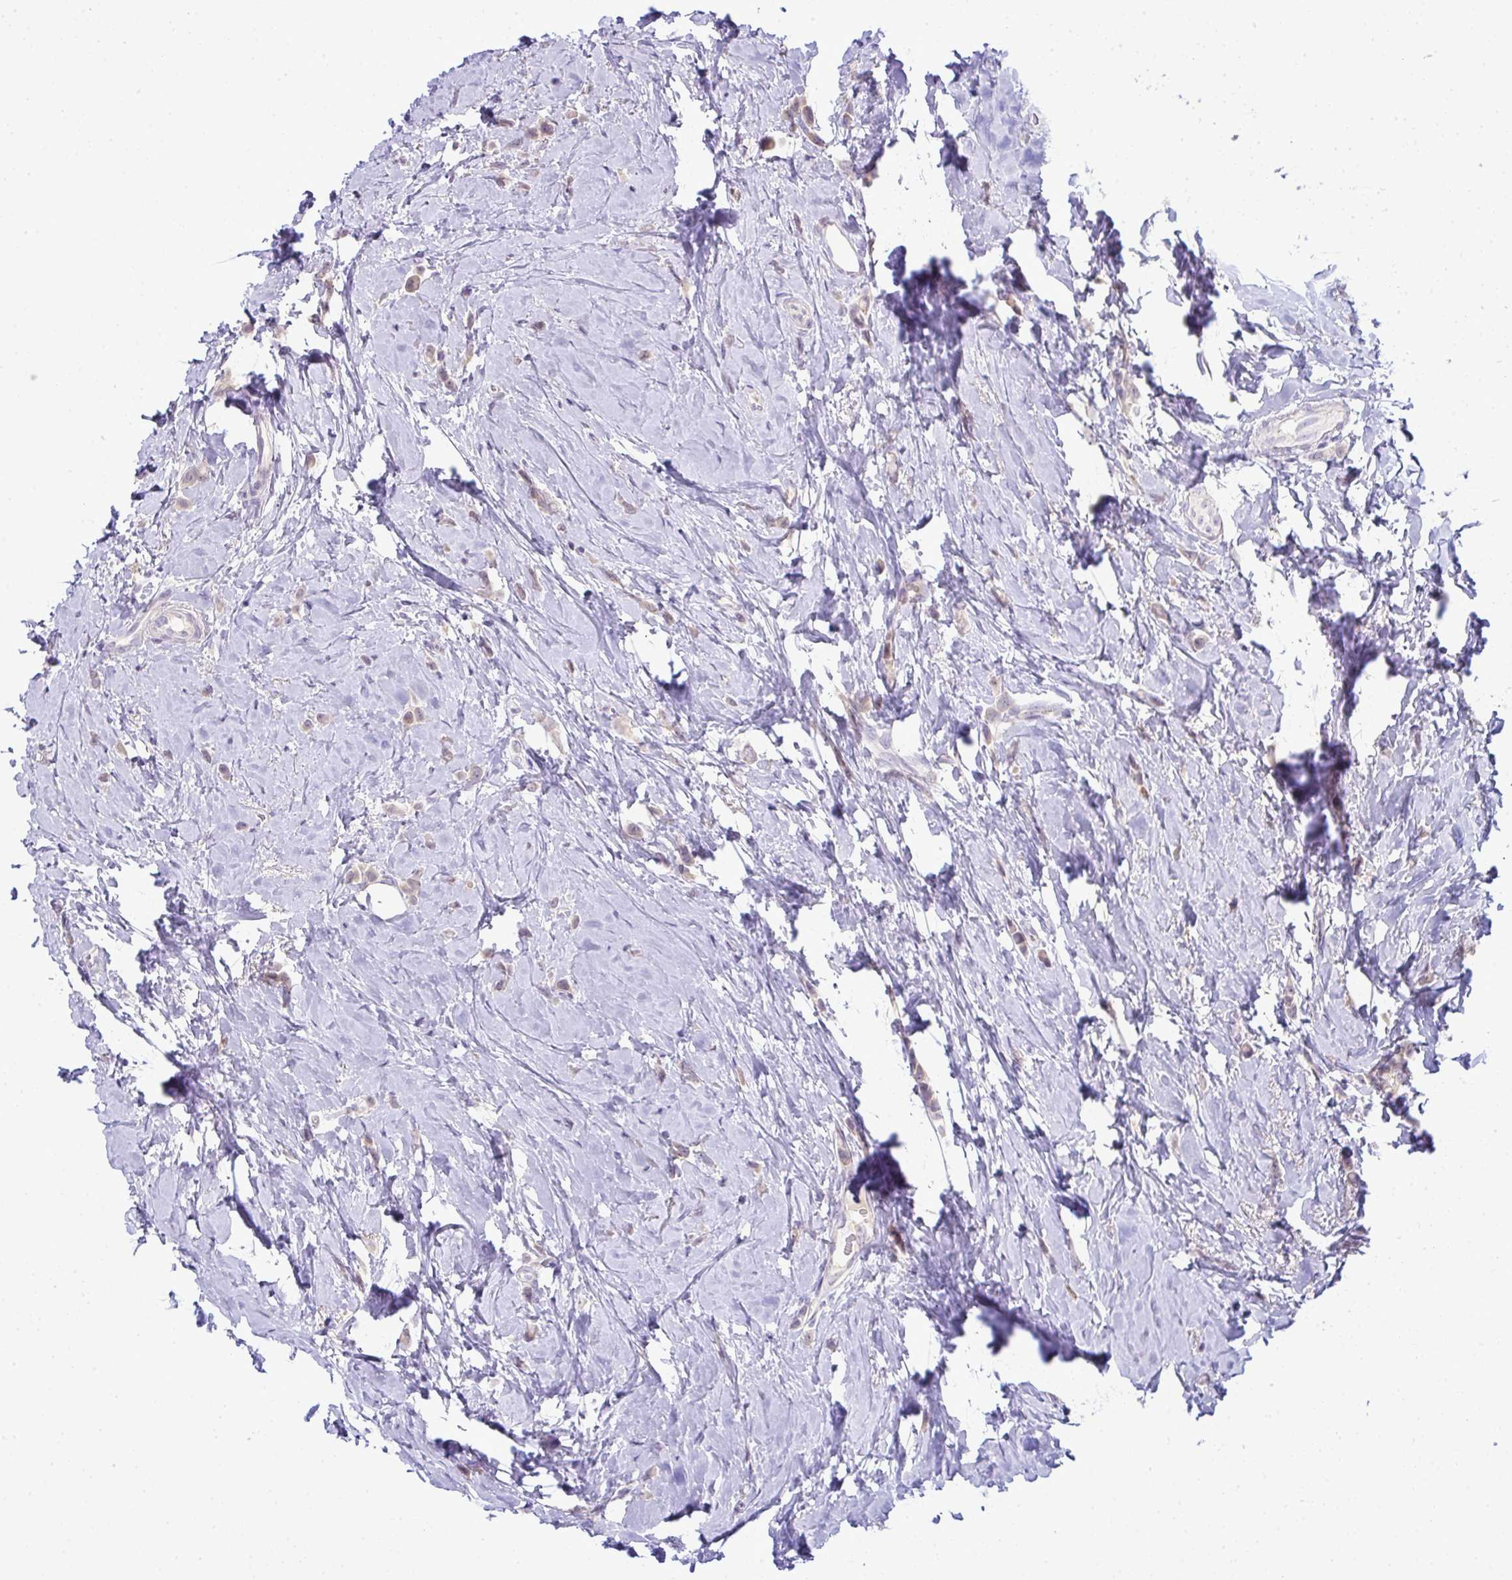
{"staining": {"intensity": "weak", "quantity": "<25%", "location": "cytoplasmic/membranous"}, "tissue": "breast cancer", "cell_type": "Tumor cells", "image_type": "cancer", "snomed": [{"axis": "morphology", "description": "Lobular carcinoma"}, {"axis": "topography", "description": "Breast"}], "caption": "Tumor cells are negative for protein expression in human breast cancer (lobular carcinoma). (Stains: DAB (3,3'-diaminobenzidine) IHC with hematoxylin counter stain, Microscopy: brightfield microscopy at high magnification).", "gene": "CMPK1", "patient": {"sex": "female", "age": 66}}